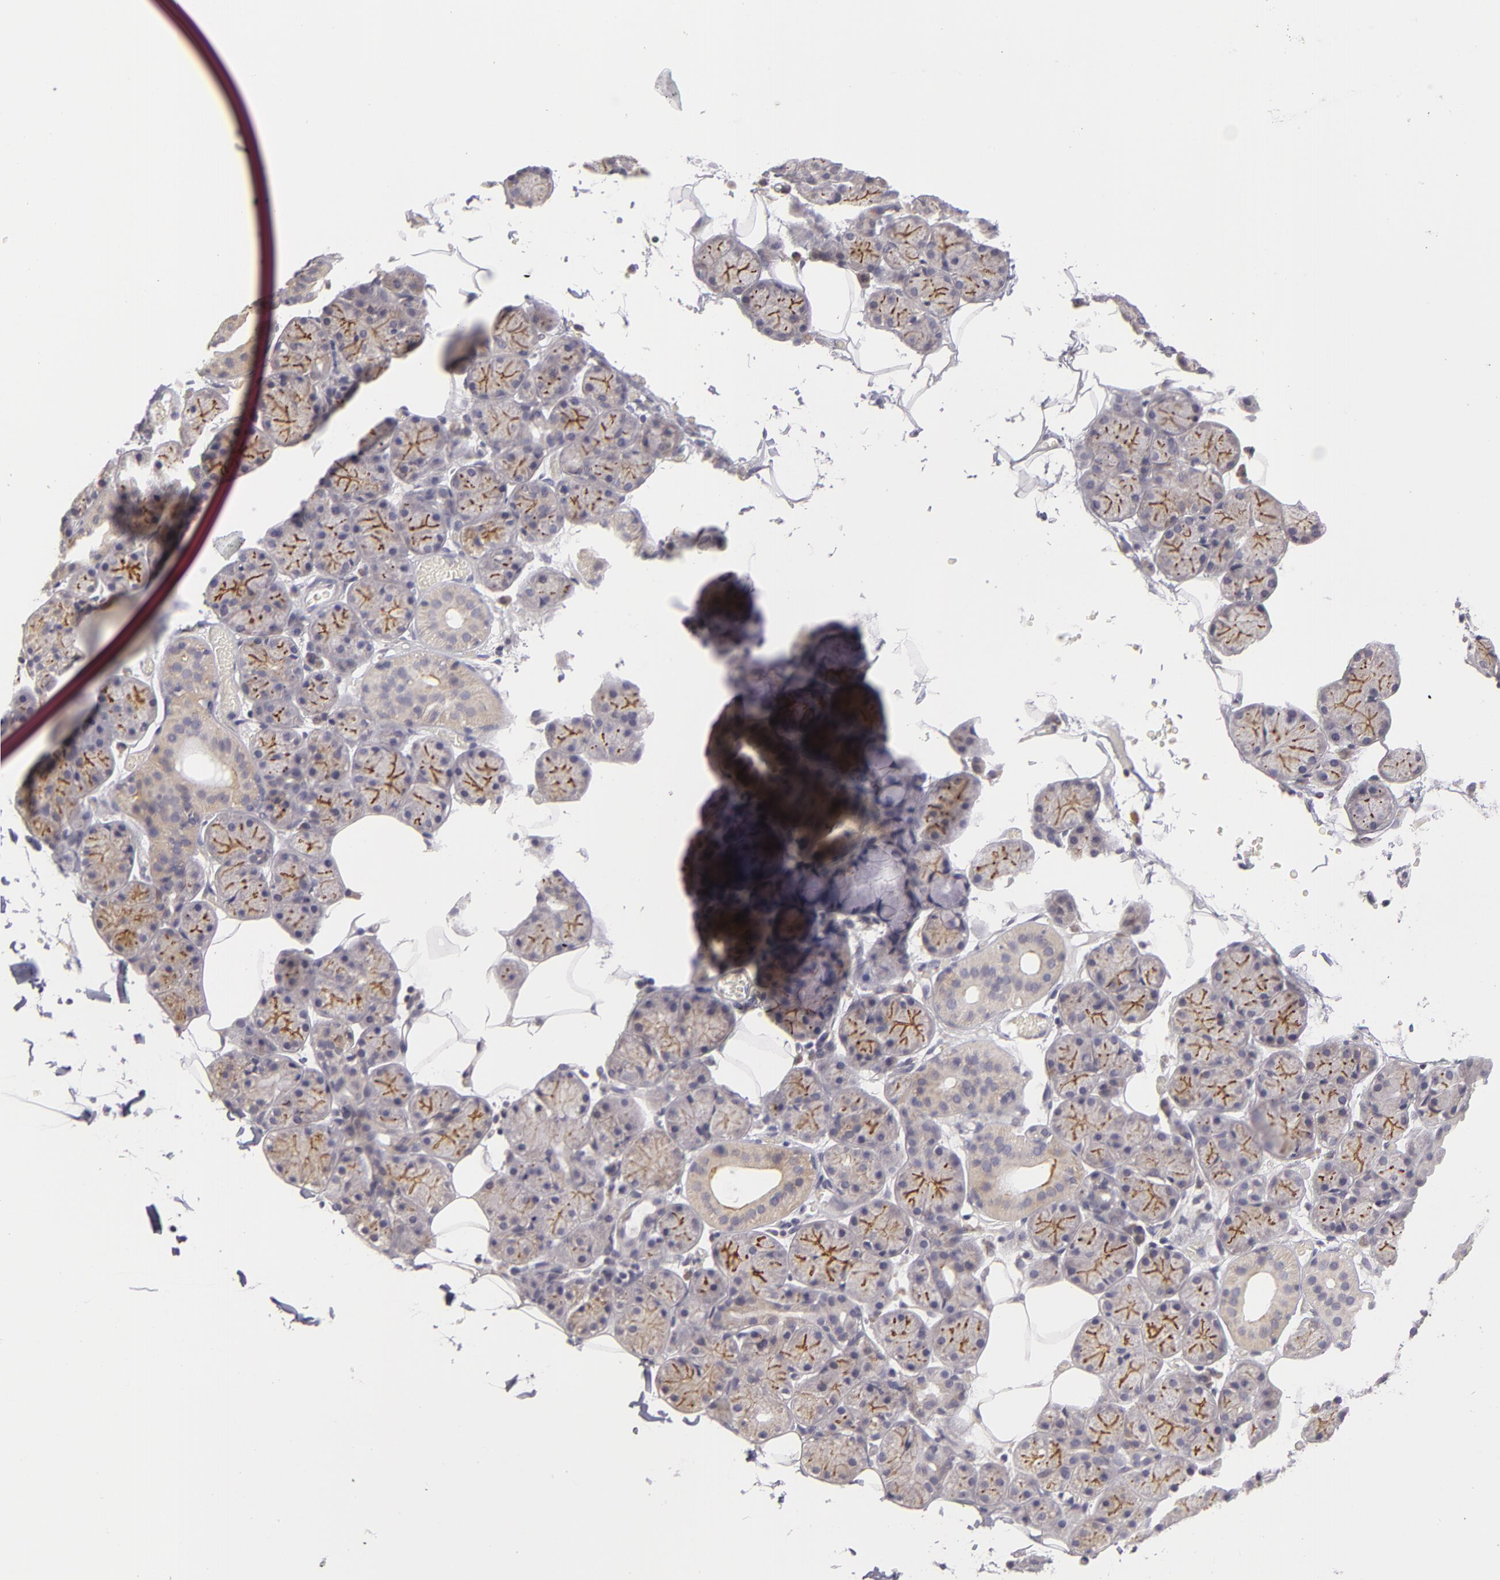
{"staining": {"intensity": "moderate", "quantity": "<25%", "location": "cytoplasmic/membranous"}, "tissue": "salivary gland", "cell_type": "Glandular cells", "image_type": "normal", "snomed": [{"axis": "morphology", "description": "Normal tissue, NOS"}, {"axis": "topography", "description": "Salivary gland"}], "caption": "Glandular cells display moderate cytoplasmic/membranous staining in about <25% of cells in unremarkable salivary gland. Immunohistochemistry (ihc) stains the protein in brown and the nuclei are stained blue.", "gene": "ATP2B3", "patient": {"sex": "male", "age": 54}}